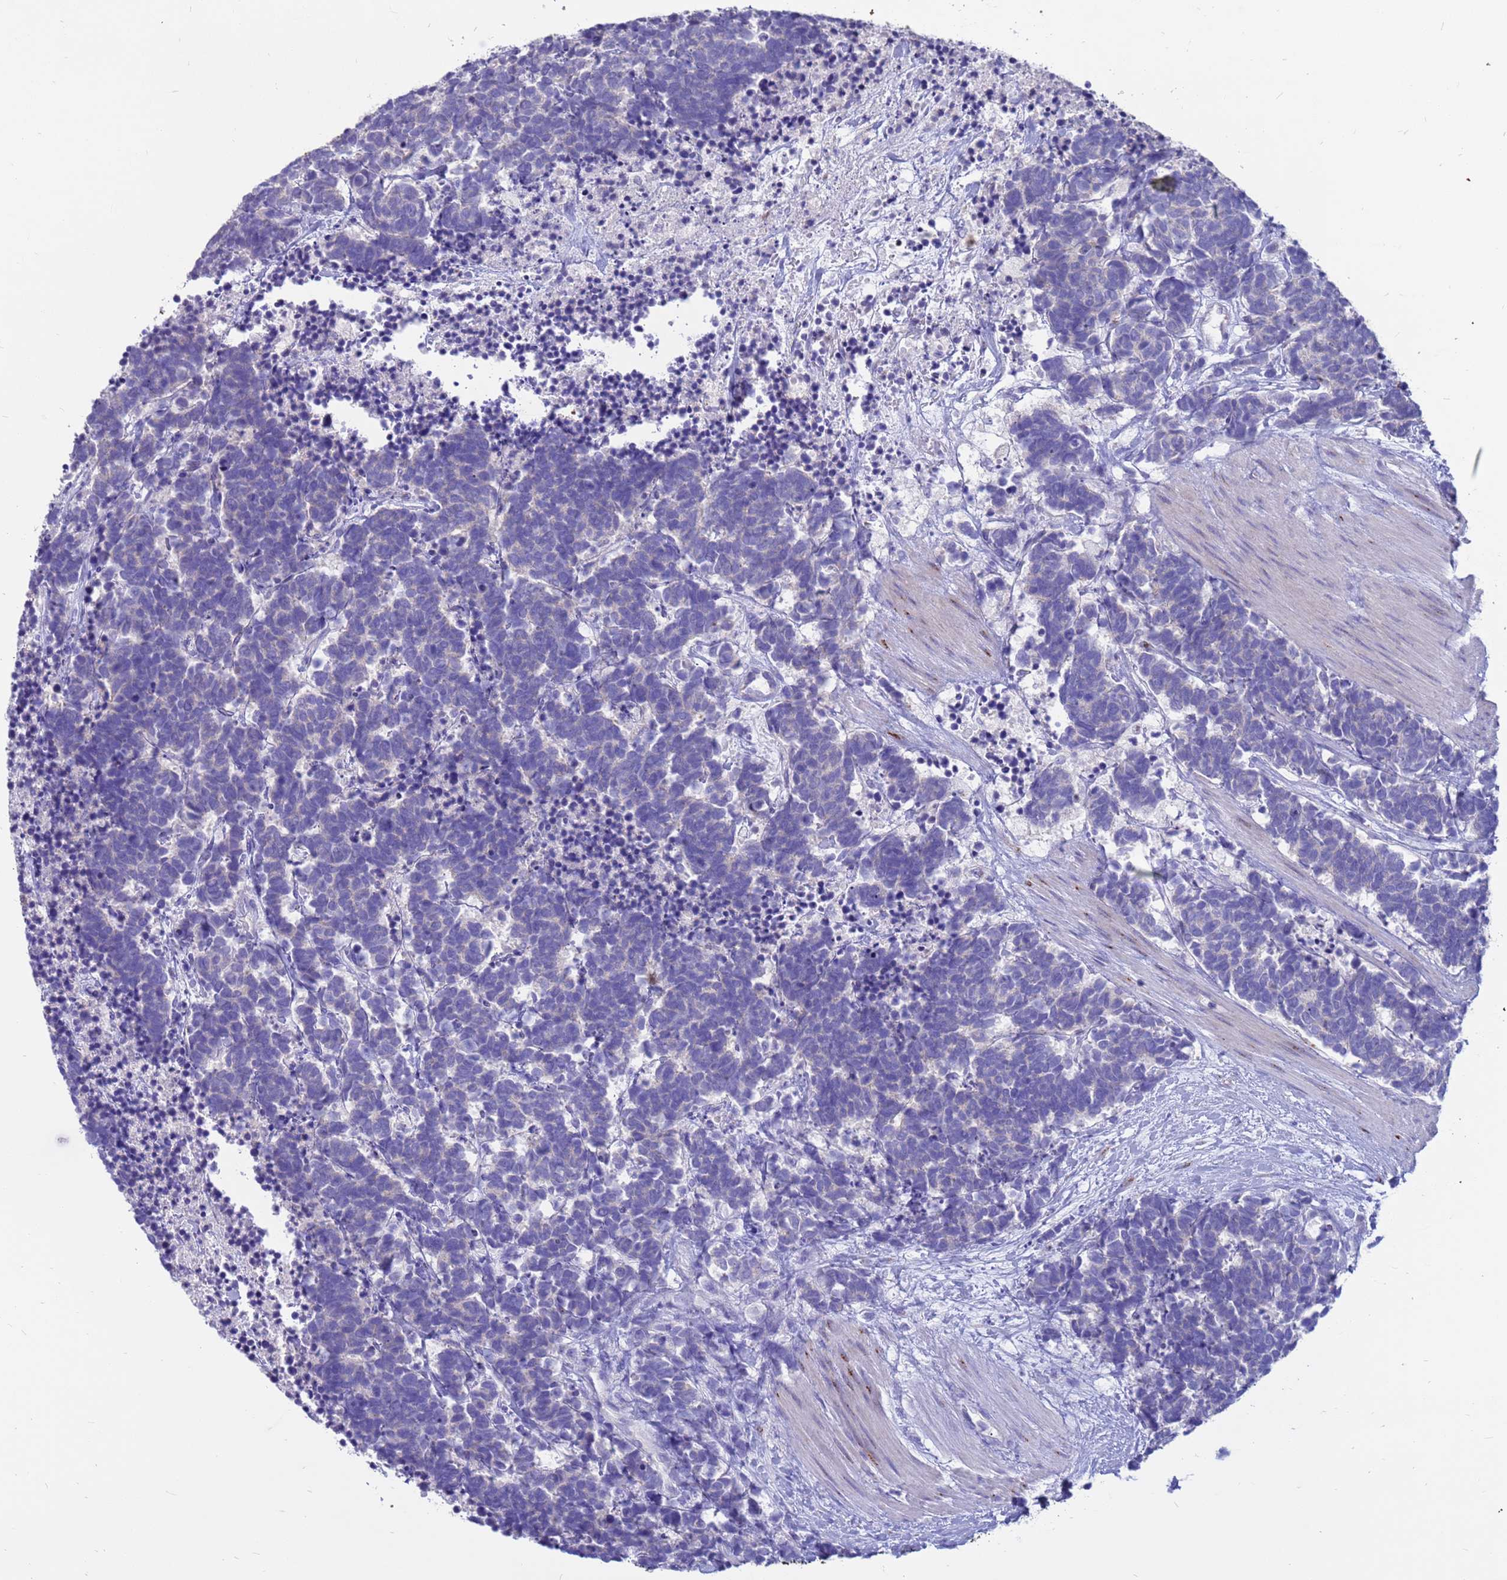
{"staining": {"intensity": "negative", "quantity": "none", "location": "none"}, "tissue": "carcinoid", "cell_type": "Tumor cells", "image_type": "cancer", "snomed": [{"axis": "morphology", "description": "Carcinoma, NOS"}, {"axis": "morphology", "description": "Carcinoid, malignant, NOS"}, {"axis": "topography", "description": "Prostate"}], "caption": "IHC of human malignant carcinoid demonstrates no expression in tumor cells.", "gene": "PDE10A", "patient": {"sex": "male", "age": 57}}